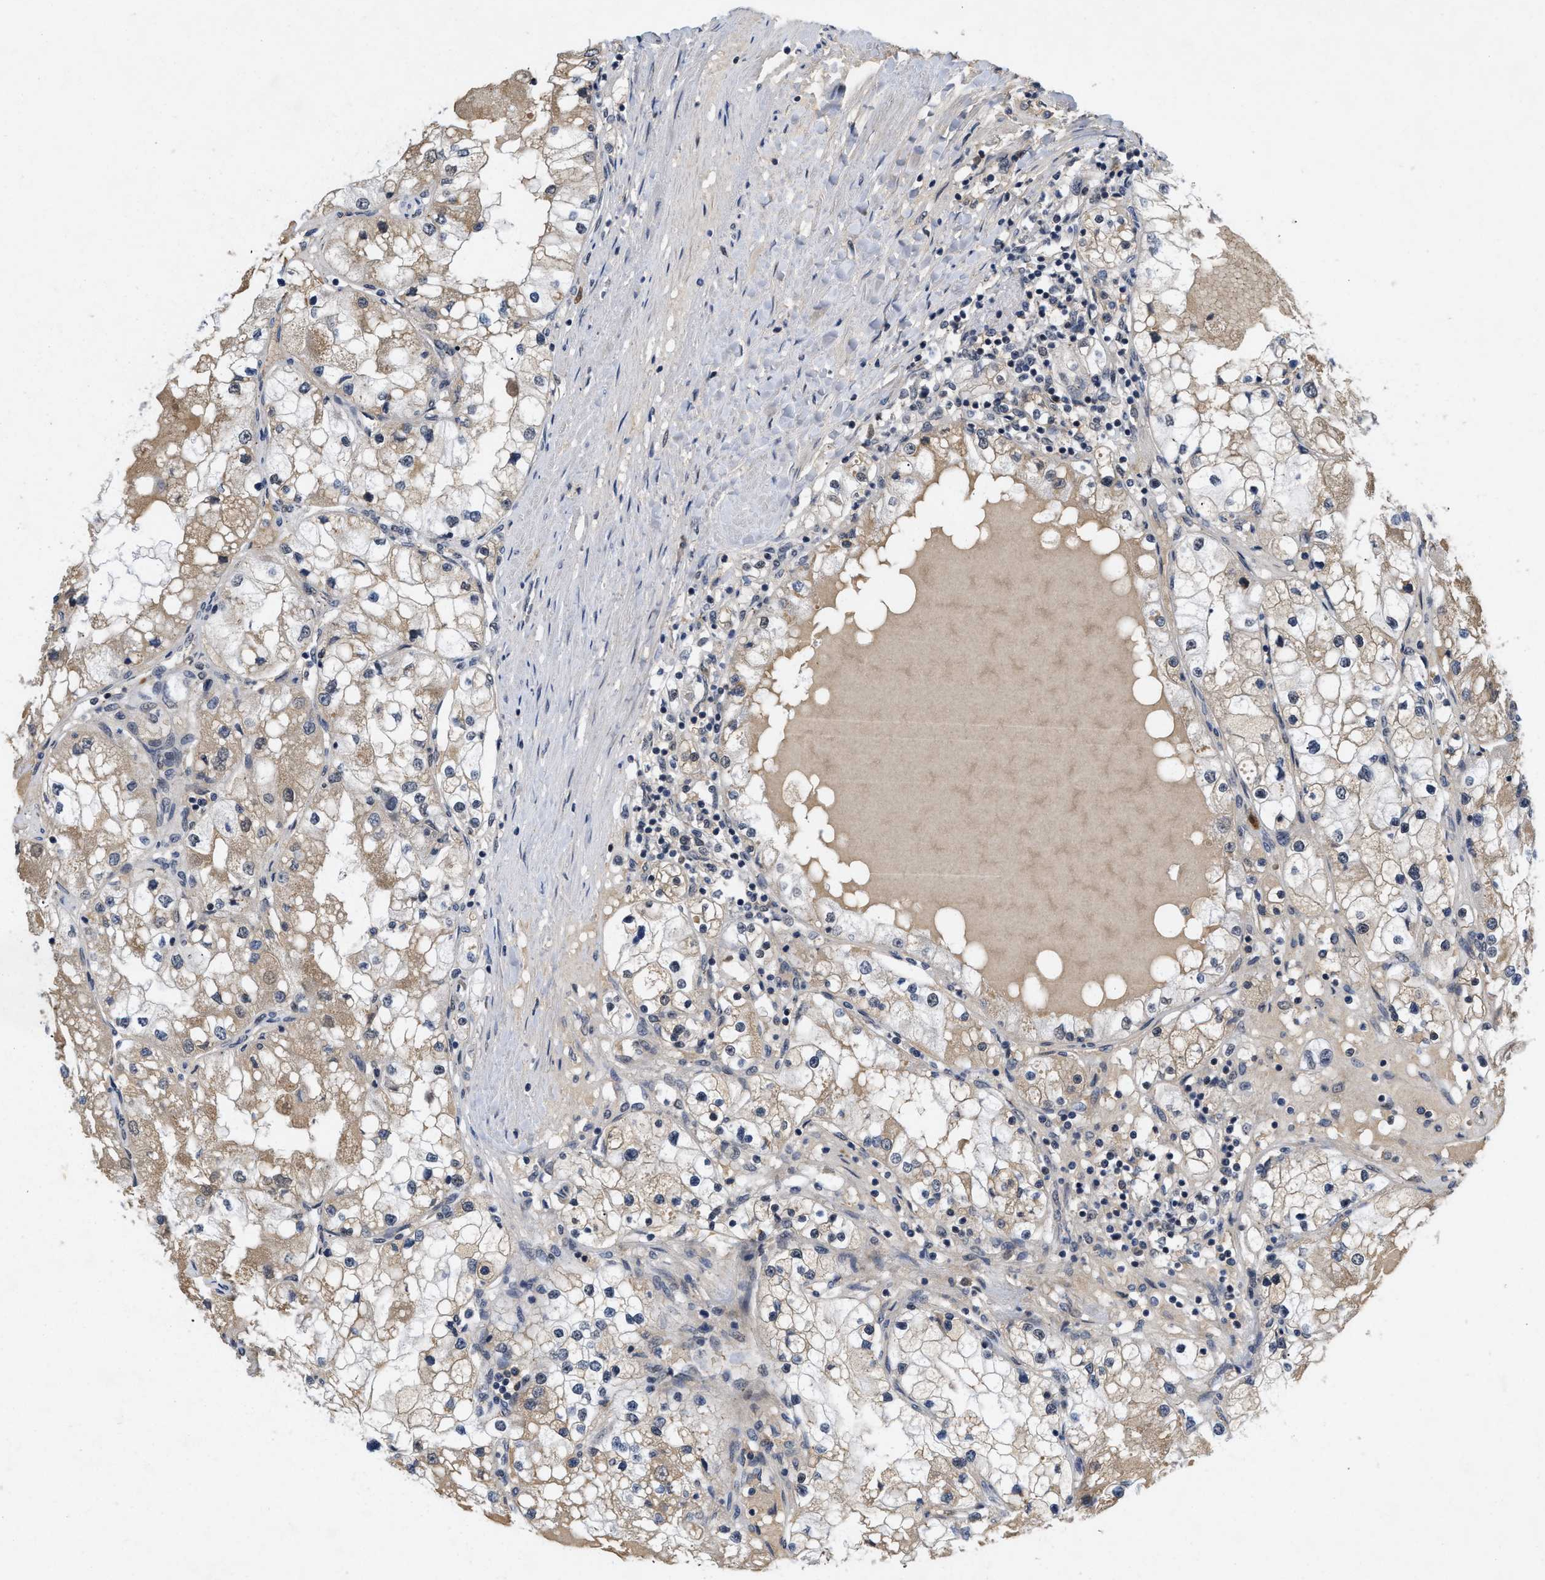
{"staining": {"intensity": "weak", "quantity": ">75%", "location": "cytoplasmic/membranous"}, "tissue": "renal cancer", "cell_type": "Tumor cells", "image_type": "cancer", "snomed": [{"axis": "morphology", "description": "Adenocarcinoma, NOS"}, {"axis": "topography", "description": "Kidney"}], "caption": "Protein expression analysis of renal cancer exhibits weak cytoplasmic/membranous expression in about >75% of tumor cells.", "gene": "ZNF346", "patient": {"sex": "male", "age": 68}}